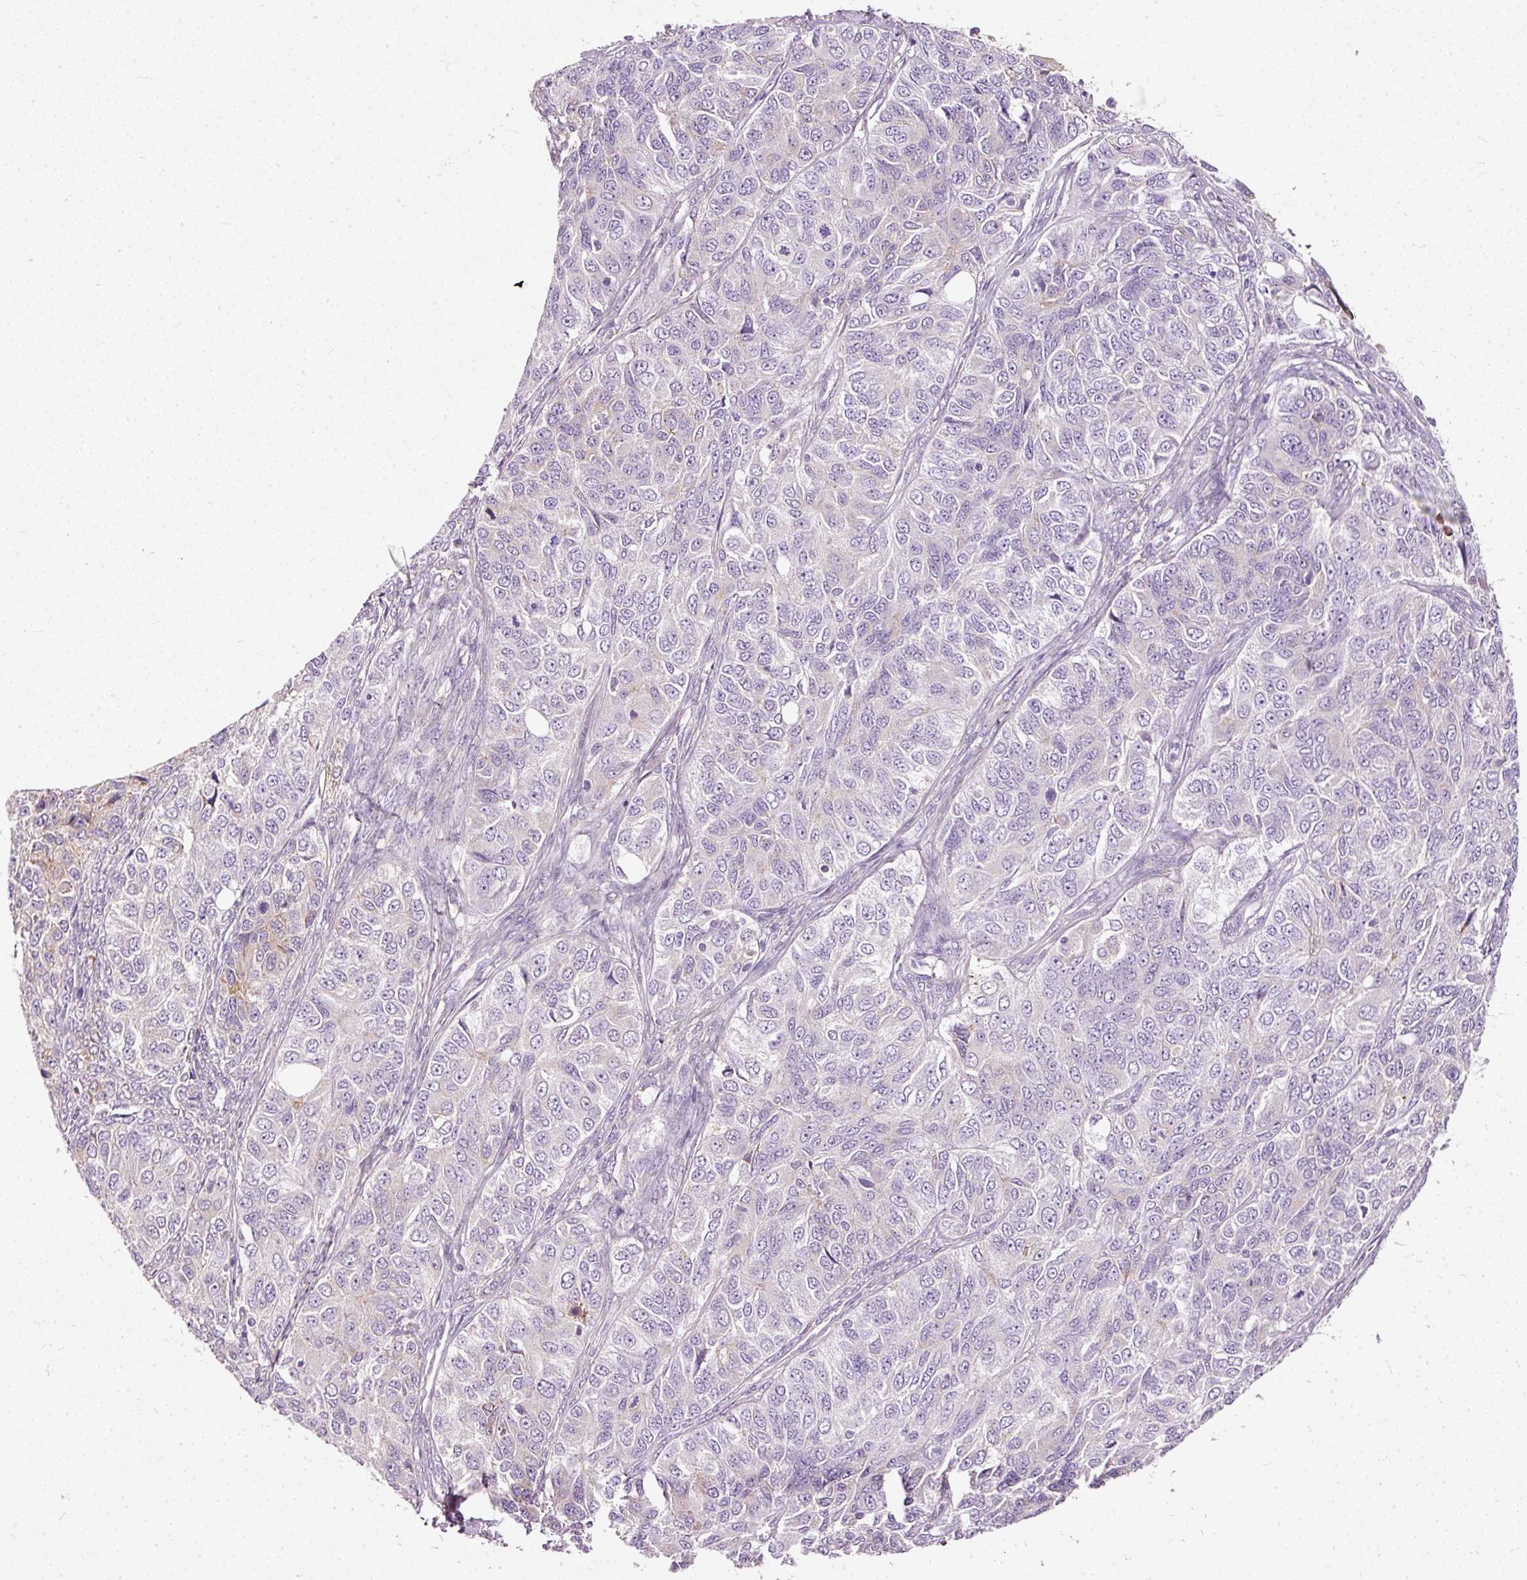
{"staining": {"intensity": "negative", "quantity": "none", "location": "none"}, "tissue": "ovarian cancer", "cell_type": "Tumor cells", "image_type": "cancer", "snomed": [{"axis": "morphology", "description": "Carcinoma, endometroid"}, {"axis": "topography", "description": "Ovary"}], "caption": "Ovarian cancer (endometroid carcinoma) stained for a protein using immunohistochemistry reveals no expression tumor cells.", "gene": "PAQR9", "patient": {"sex": "female", "age": 51}}